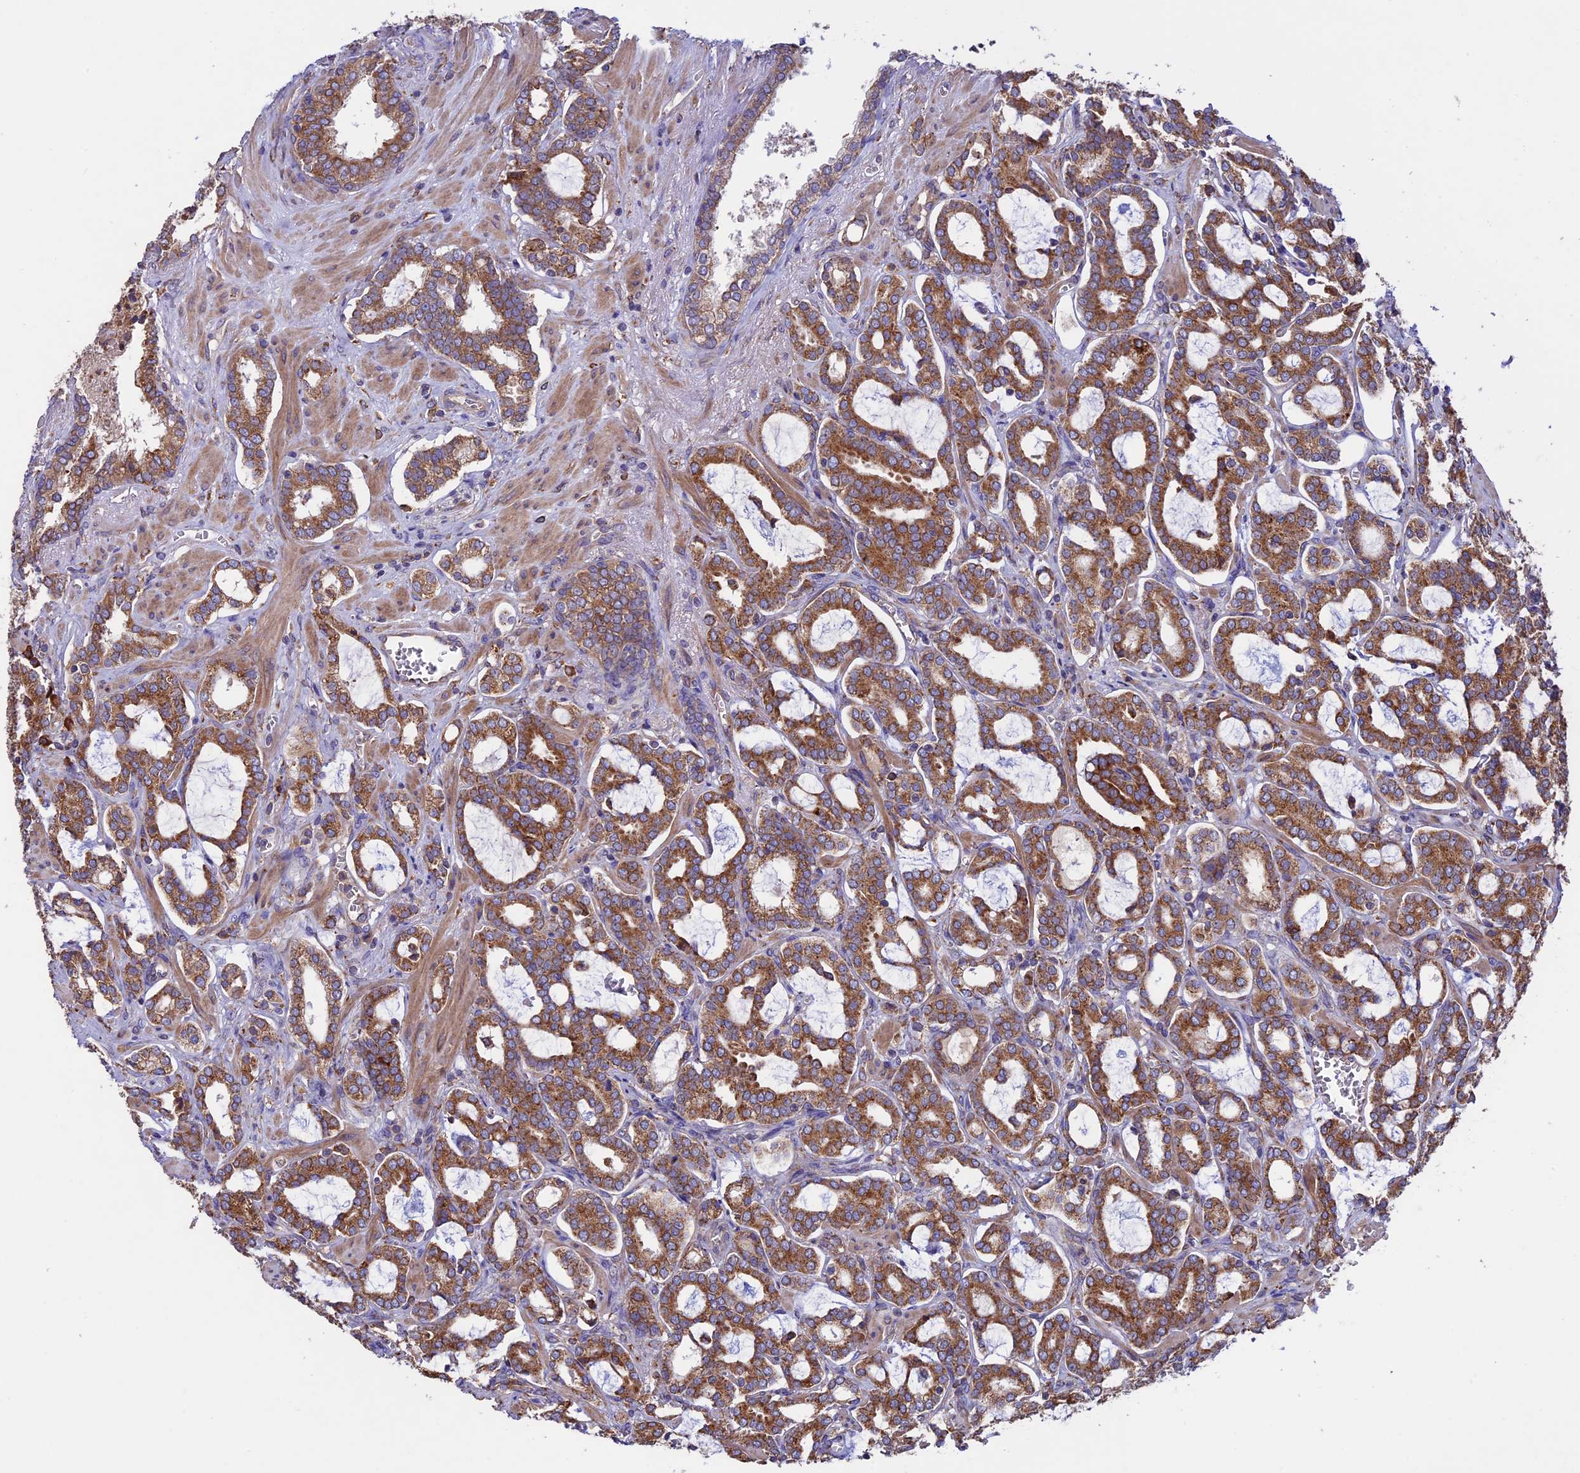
{"staining": {"intensity": "moderate", "quantity": ">75%", "location": "cytoplasmic/membranous"}, "tissue": "prostate cancer", "cell_type": "Tumor cells", "image_type": "cancer", "snomed": [{"axis": "morphology", "description": "Adenocarcinoma, High grade"}, {"axis": "topography", "description": "Prostate and seminal vesicle, NOS"}], "caption": "The immunohistochemical stain highlights moderate cytoplasmic/membranous positivity in tumor cells of prostate cancer tissue. Using DAB (3,3'-diaminobenzidine) (brown) and hematoxylin (blue) stains, captured at high magnification using brightfield microscopy.", "gene": "BTBD3", "patient": {"sex": "male", "age": 67}}